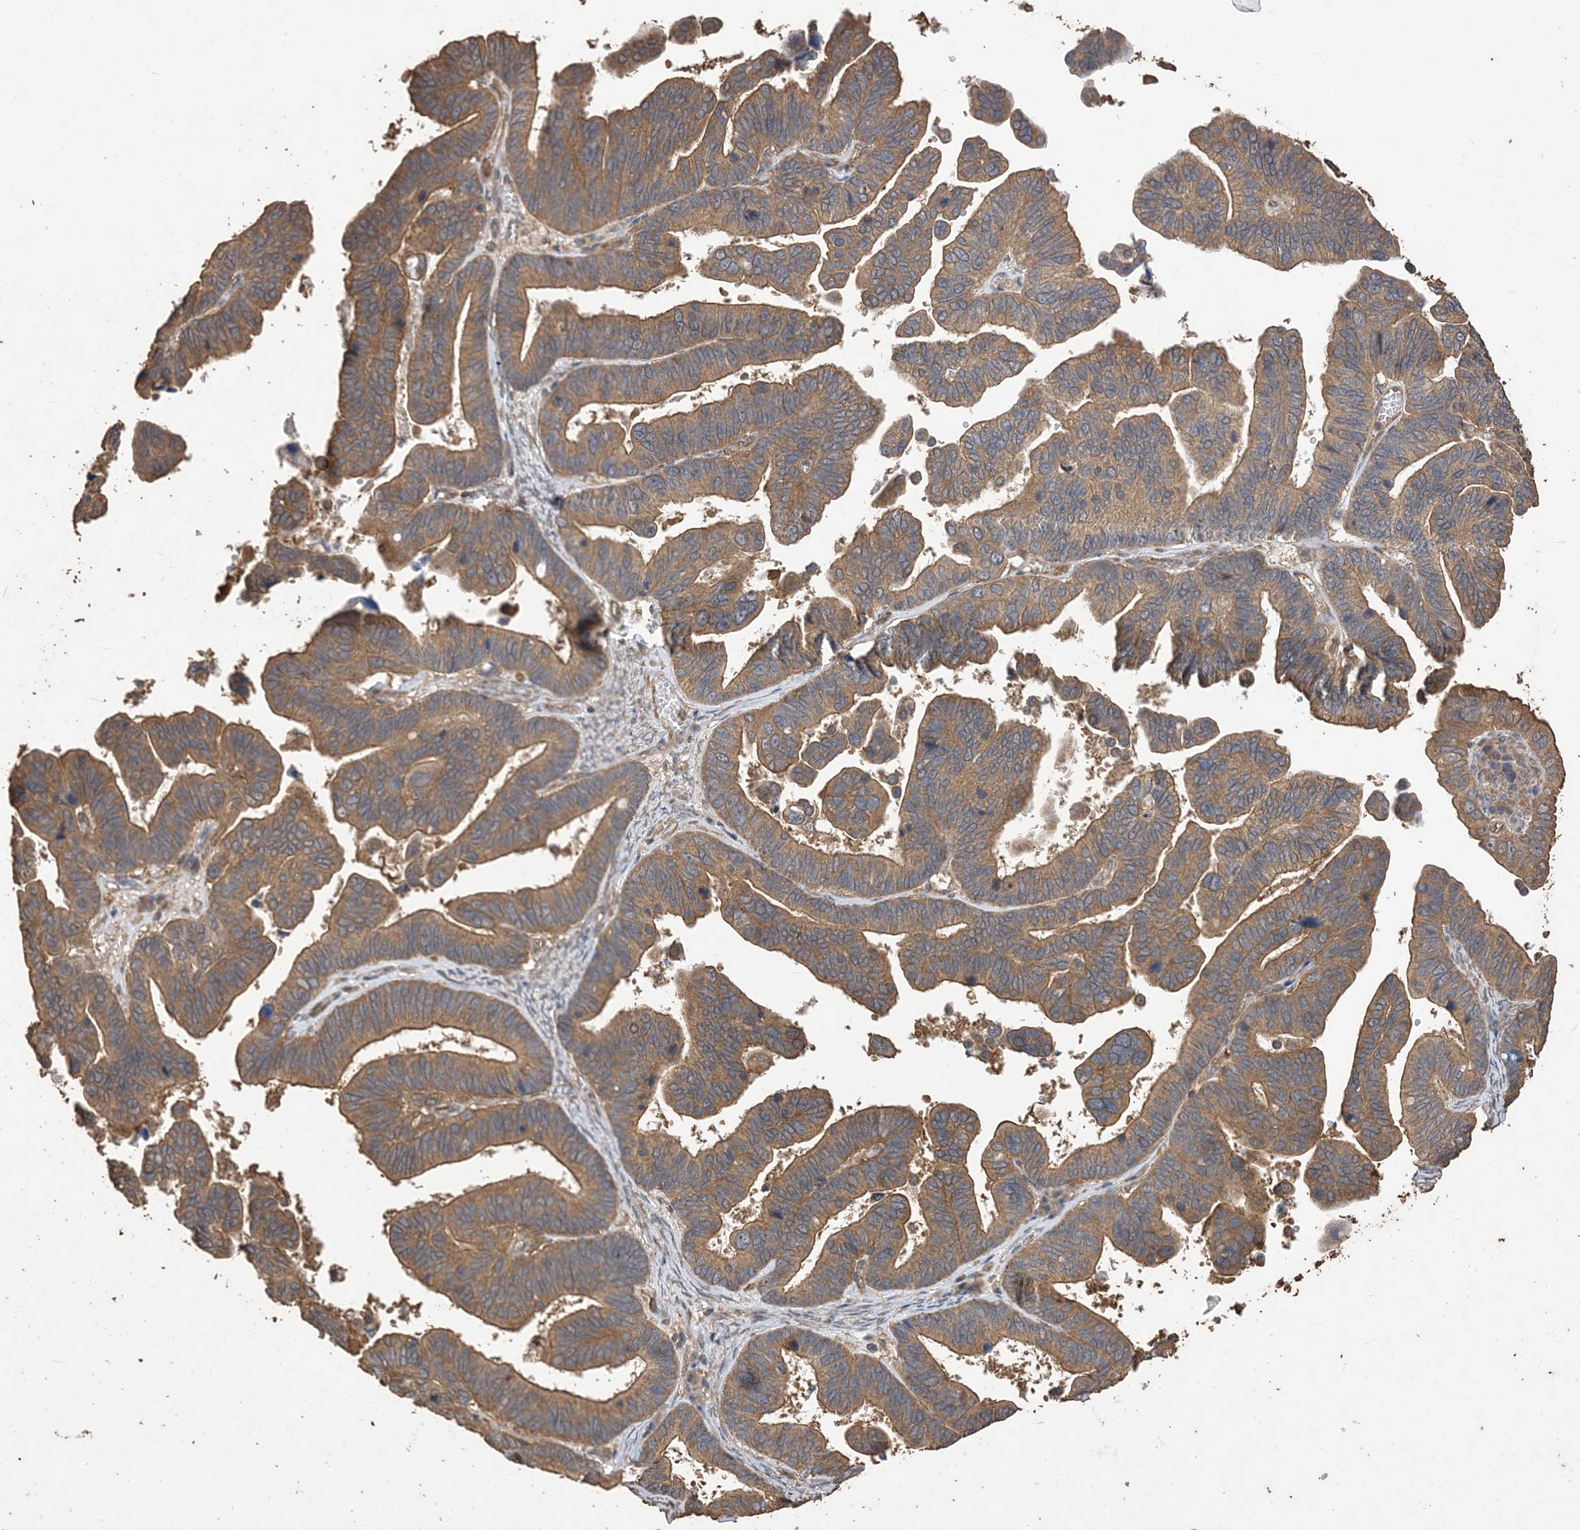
{"staining": {"intensity": "moderate", "quantity": ">75%", "location": "cytoplasmic/membranous"}, "tissue": "ovarian cancer", "cell_type": "Tumor cells", "image_type": "cancer", "snomed": [{"axis": "morphology", "description": "Cystadenocarcinoma, serous, NOS"}, {"axis": "topography", "description": "Ovary"}], "caption": "Moderate cytoplasmic/membranous protein positivity is present in approximately >75% of tumor cells in ovarian cancer.", "gene": "ZKSCAN5", "patient": {"sex": "female", "age": 56}}